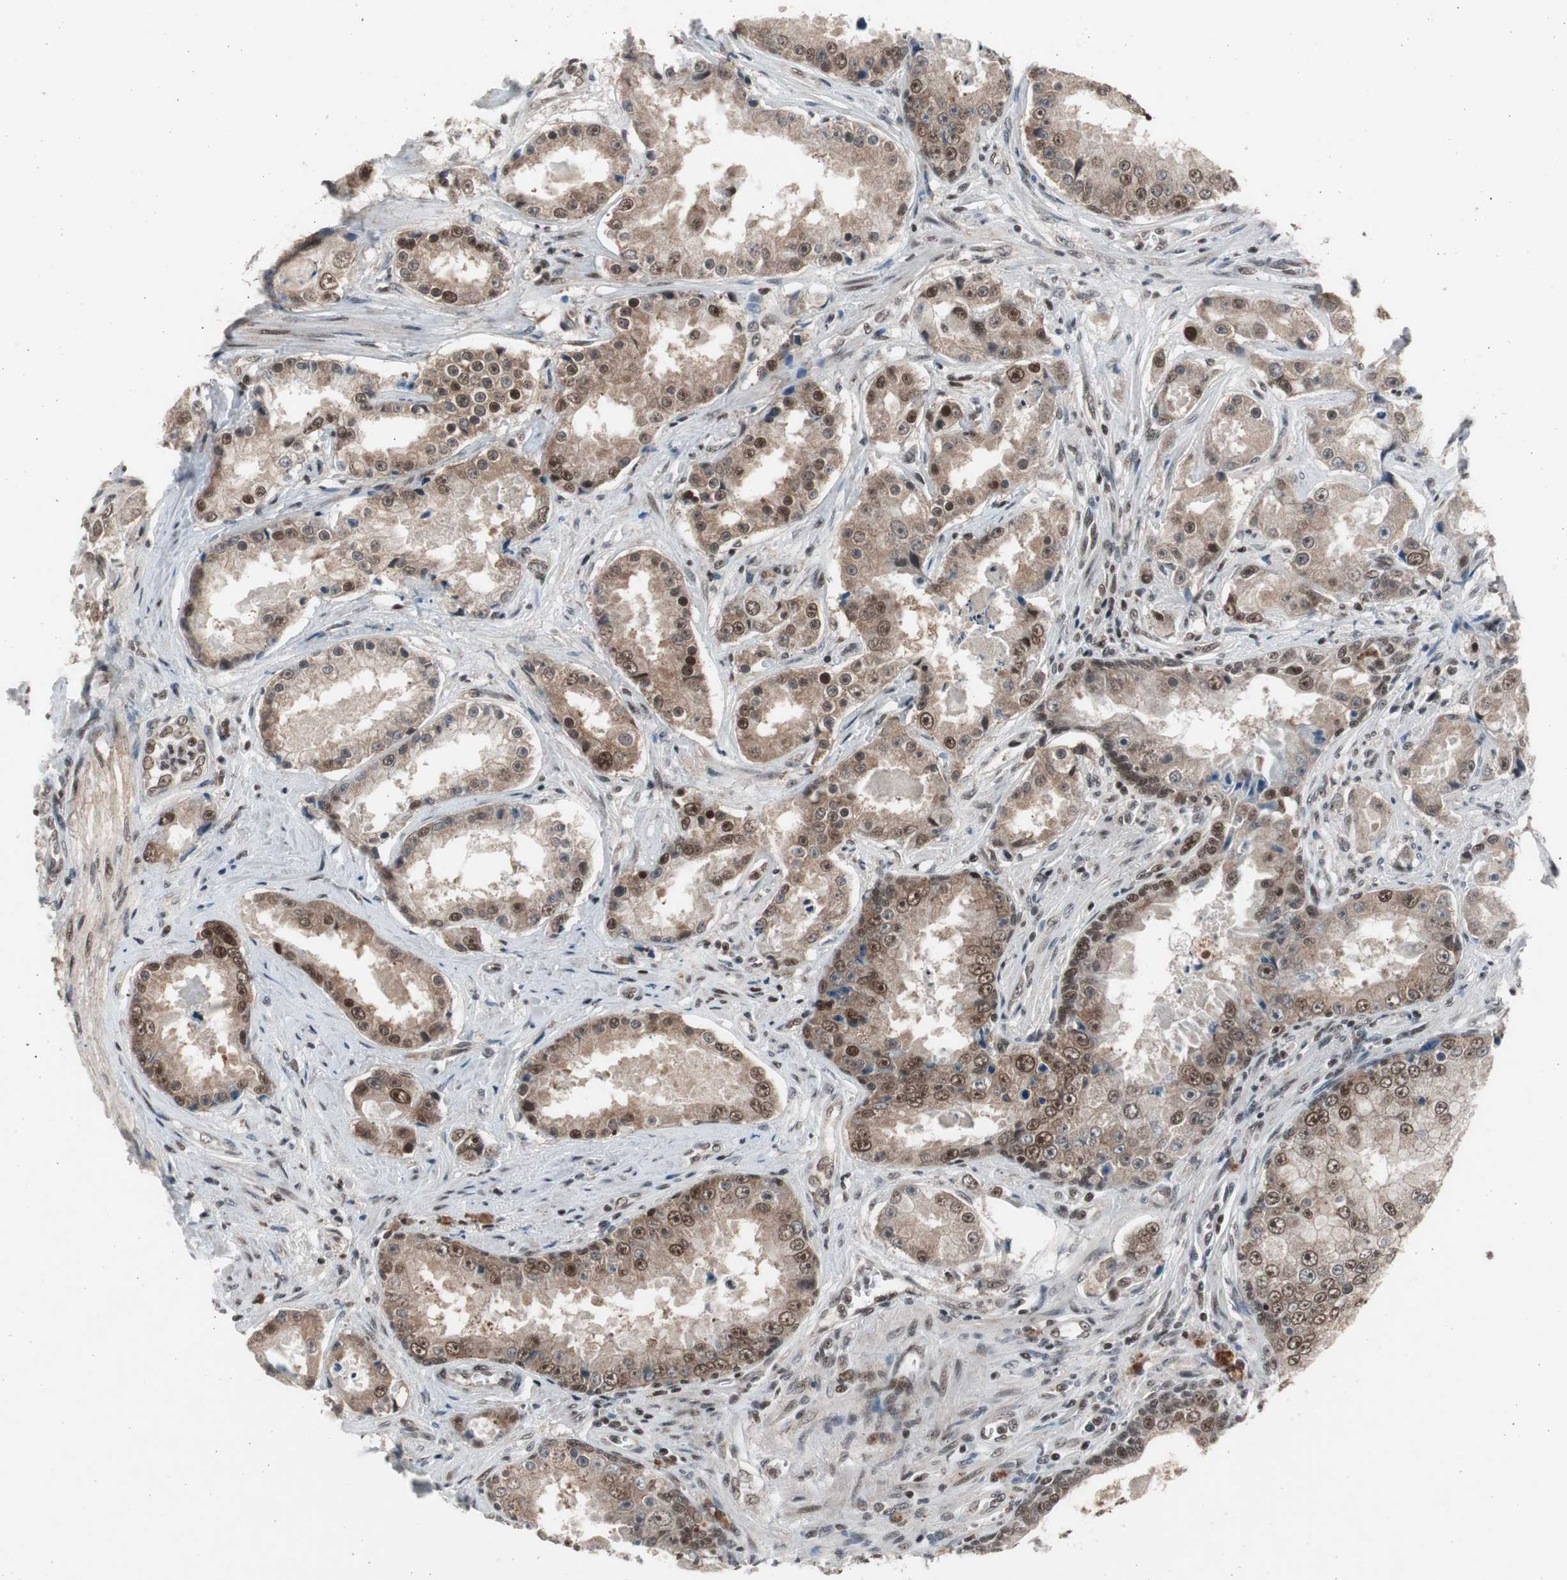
{"staining": {"intensity": "moderate", "quantity": ">75%", "location": "cytoplasmic/membranous,nuclear"}, "tissue": "prostate cancer", "cell_type": "Tumor cells", "image_type": "cancer", "snomed": [{"axis": "morphology", "description": "Adenocarcinoma, High grade"}, {"axis": "topography", "description": "Prostate"}], "caption": "Immunohistochemical staining of prostate cancer exhibits moderate cytoplasmic/membranous and nuclear protein staining in approximately >75% of tumor cells.", "gene": "RPA1", "patient": {"sex": "male", "age": 73}}